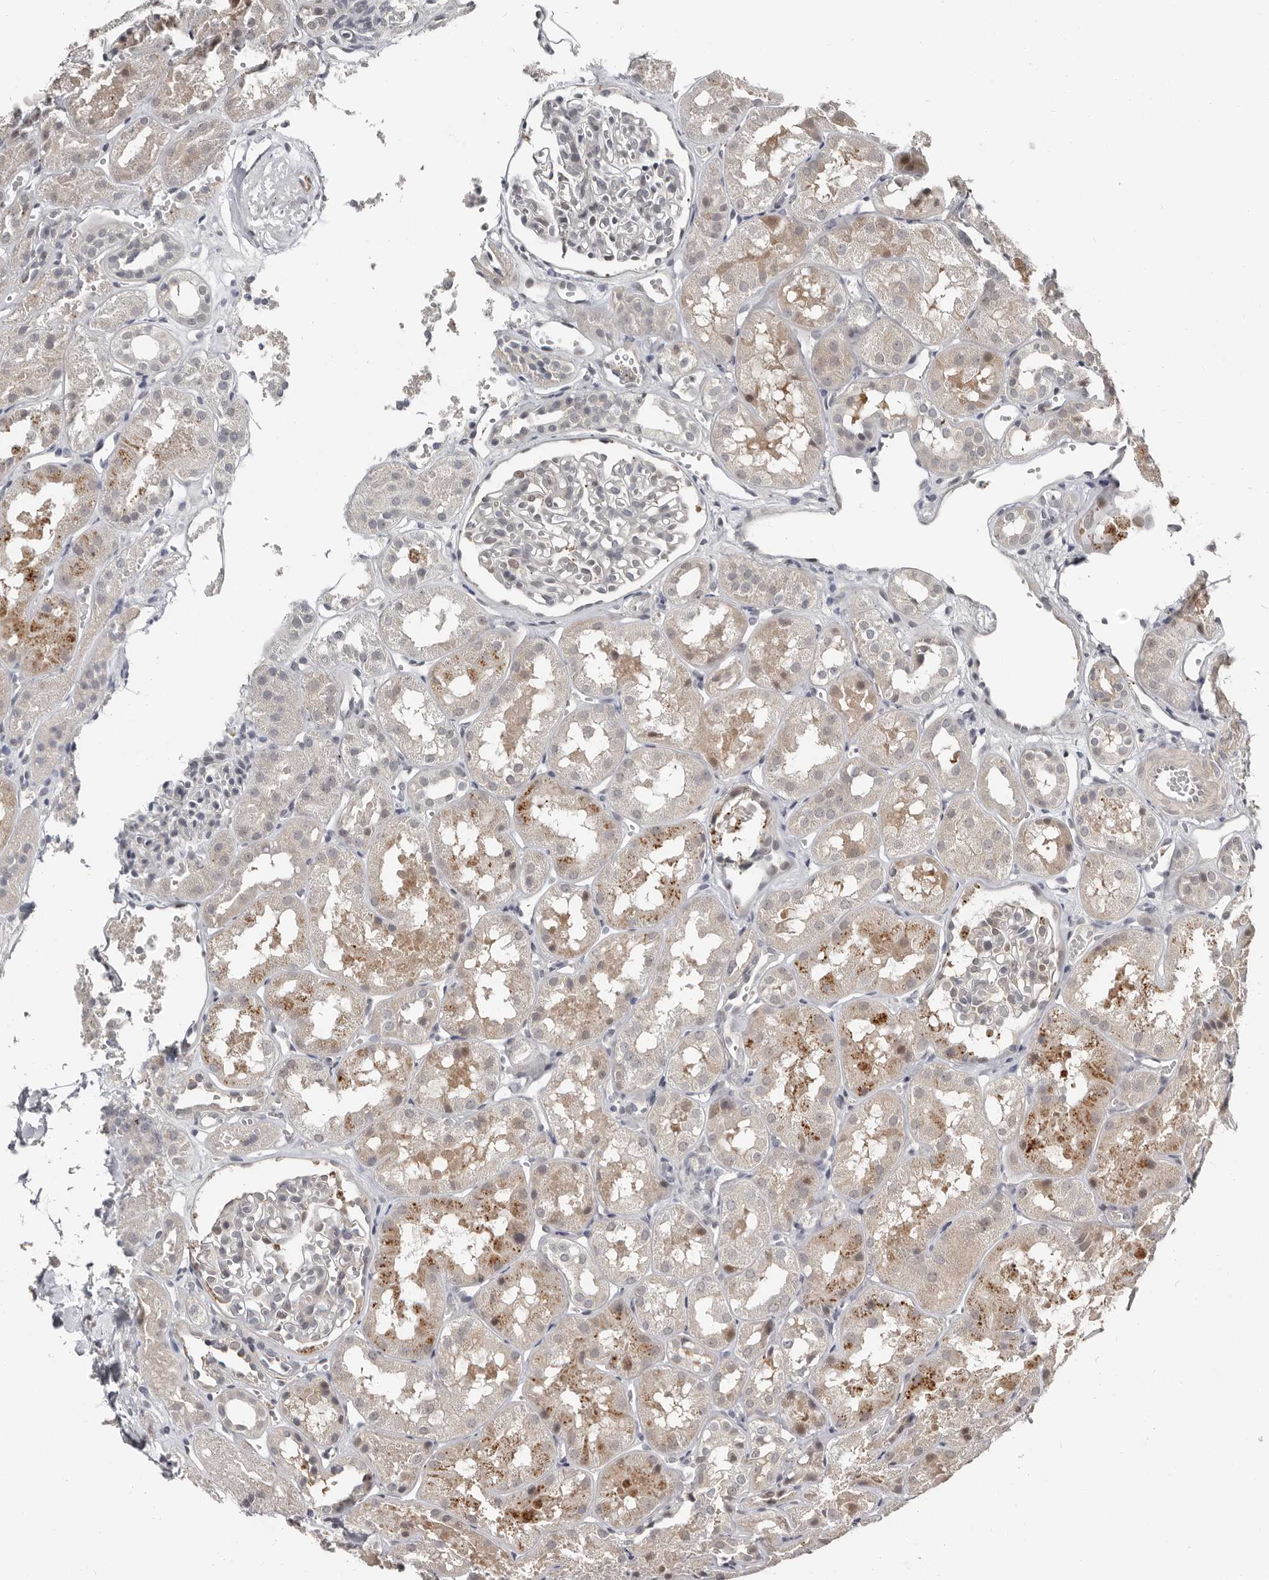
{"staining": {"intensity": "negative", "quantity": "none", "location": "none"}, "tissue": "kidney", "cell_type": "Cells in glomeruli", "image_type": "normal", "snomed": [{"axis": "morphology", "description": "Normal tissue, NOS"}, {"axis": "topography", "description": "Kidney"}], "caption": "A high-resolution micrograph shows immunohistochemistry staining of normal kidney, which reveals no significant positivity in cells in glomeruli. The staining is performed using DAB (3,3'-diaminobenzidine) brown chromogen with nuclei counter-stained in using hematoxylin.", "gene": "APOL6", "patient": {"sex": "male", "age": 16}}